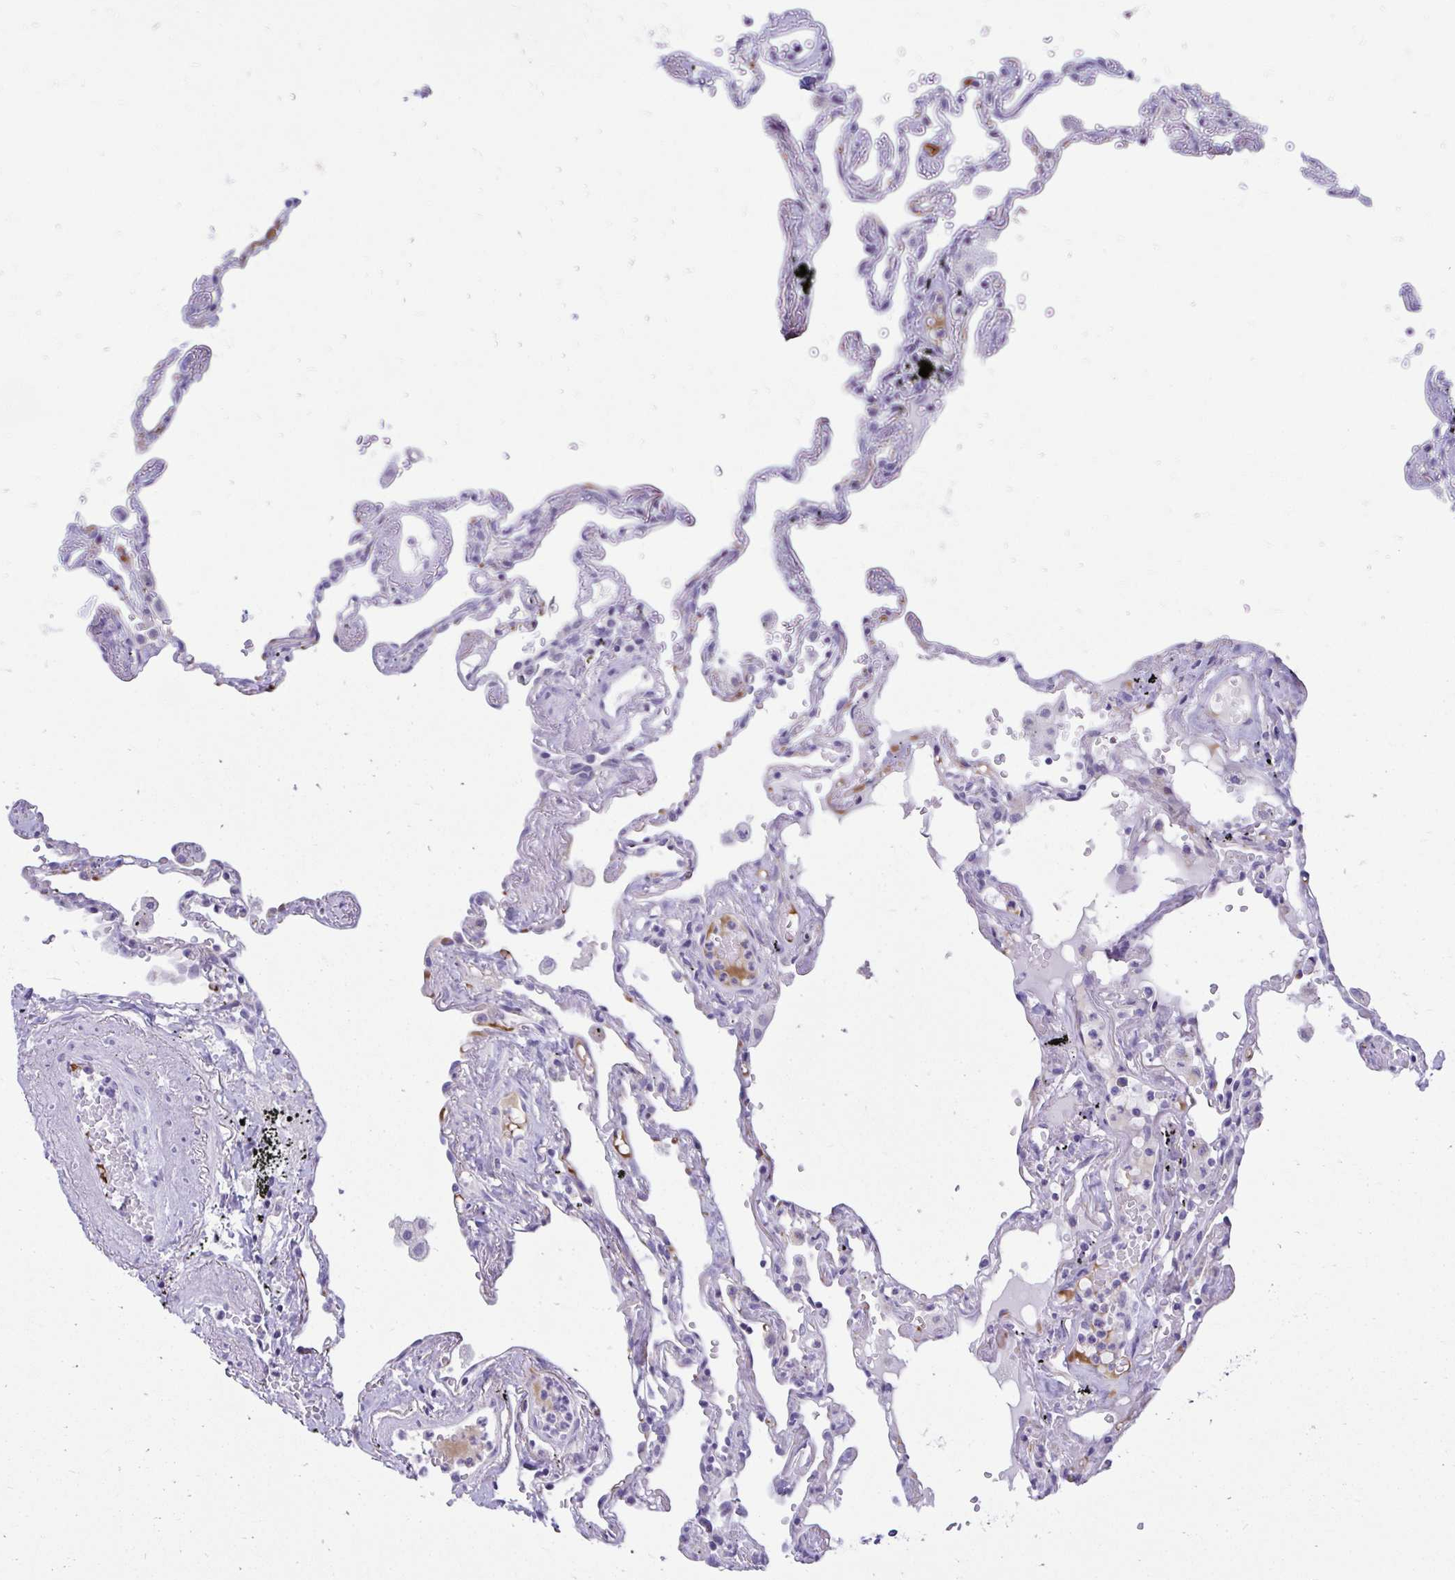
{"staining": {"intensity": "negative", "quantity": "none", "location": "none"}, "tissue": "lung", "cell_type": "Alveolar cells", "image_type": "normal", "snomed": [{"axis": "morphology", "description": "Normal tissue, NOS"}, {"axis": "topography", "description": "Lung"}], "caption": "Unremarkable lung was stained to show a protein in brown. There is no significant positivity in alveolar cells.", "gene": "TSBP1", "patient": {"sex": "female", "age": 67}}